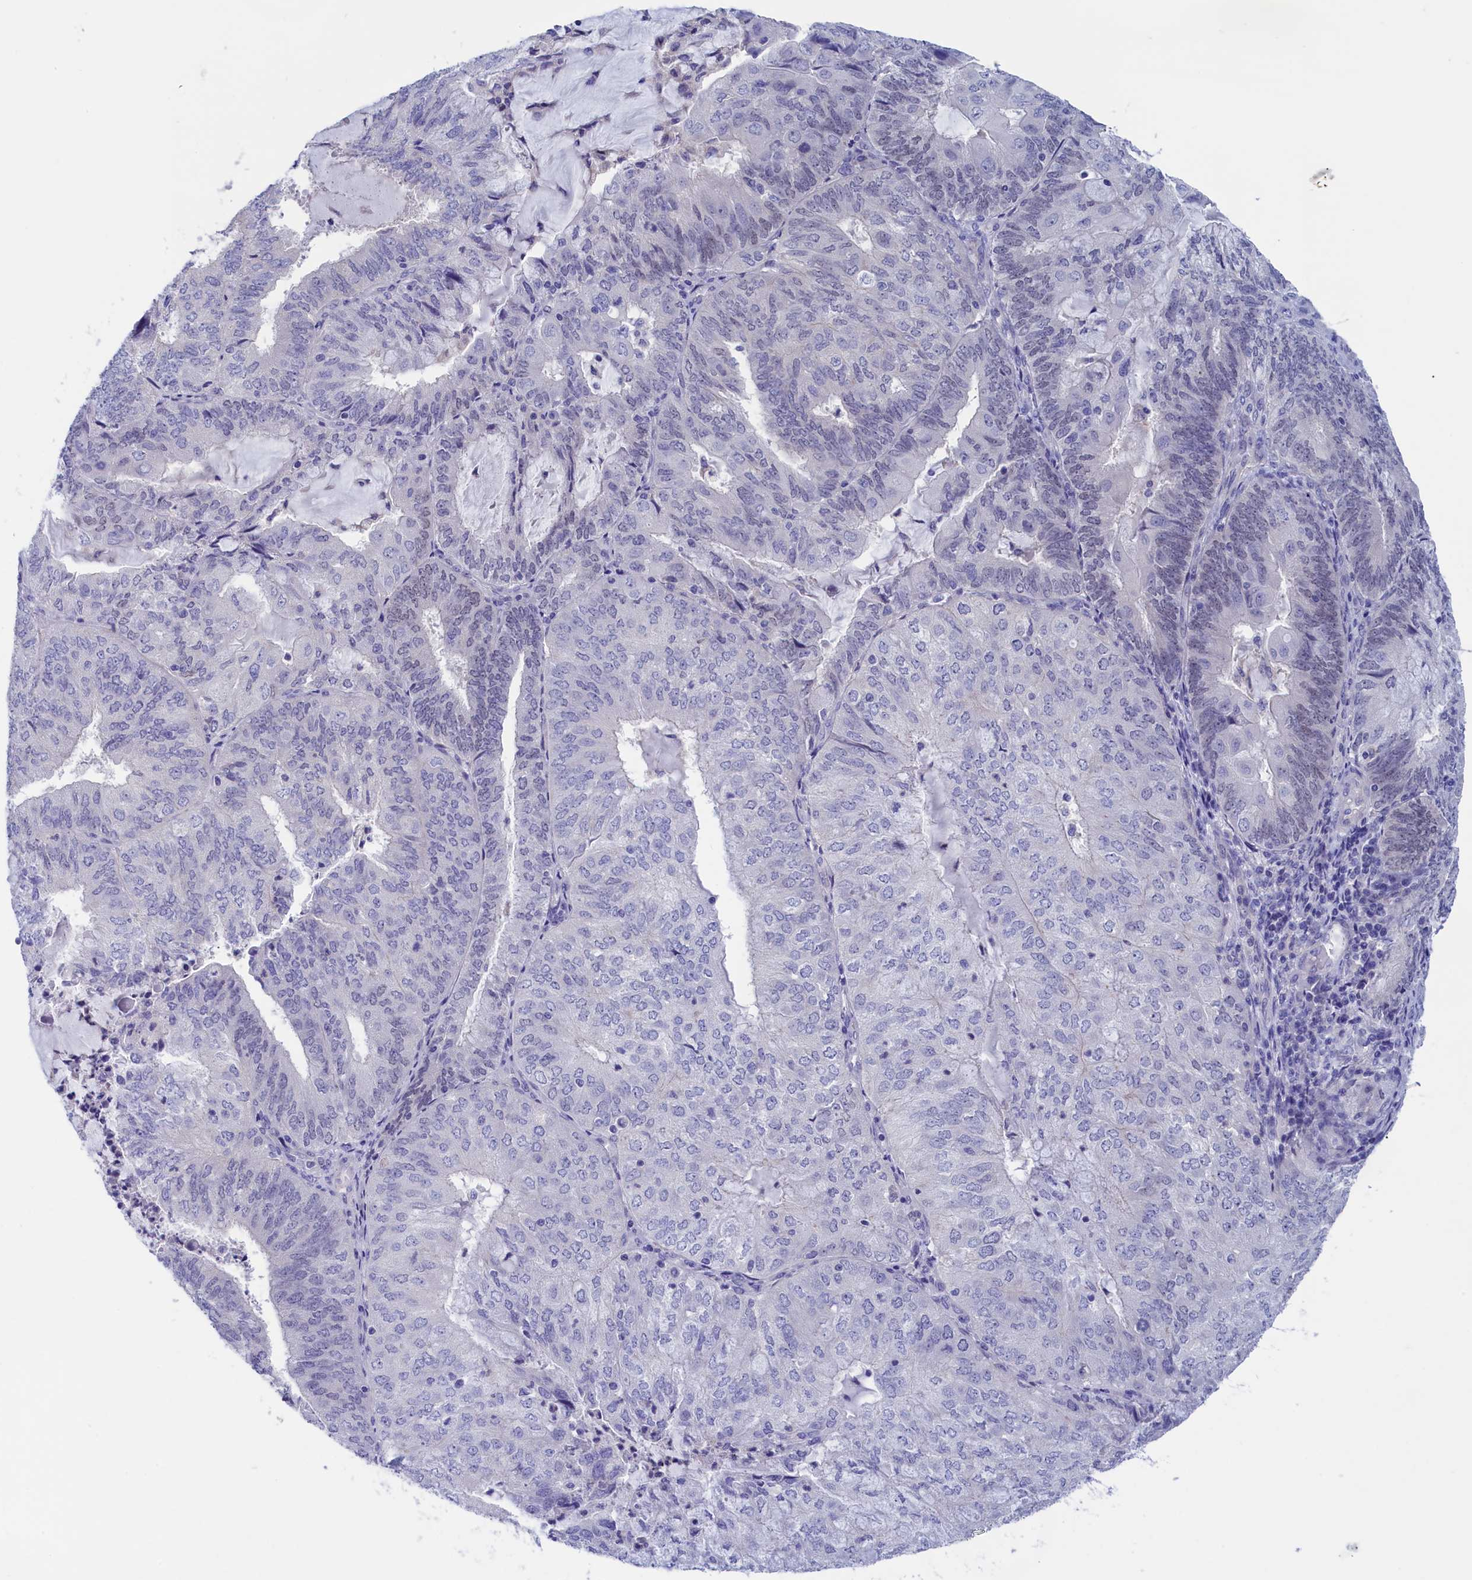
{"staining": {"intensity": "negative", "quantity": "none", "location": "none"}, "tissue": "endometrial cancer", "cell_type": "Tumor cells", "image_type": "cancer", "snomed": [{"axis": "morphology", "description": "Adenocarcinoma, NOS"}, {"axis": "topography", "description": "Endometrium"}], "caption": "This is an IHC image of endometrial cancer. There is no expression in tumor cells.", "gene": "VPS35L", "patient": {"sex": "female", "age": 81}}